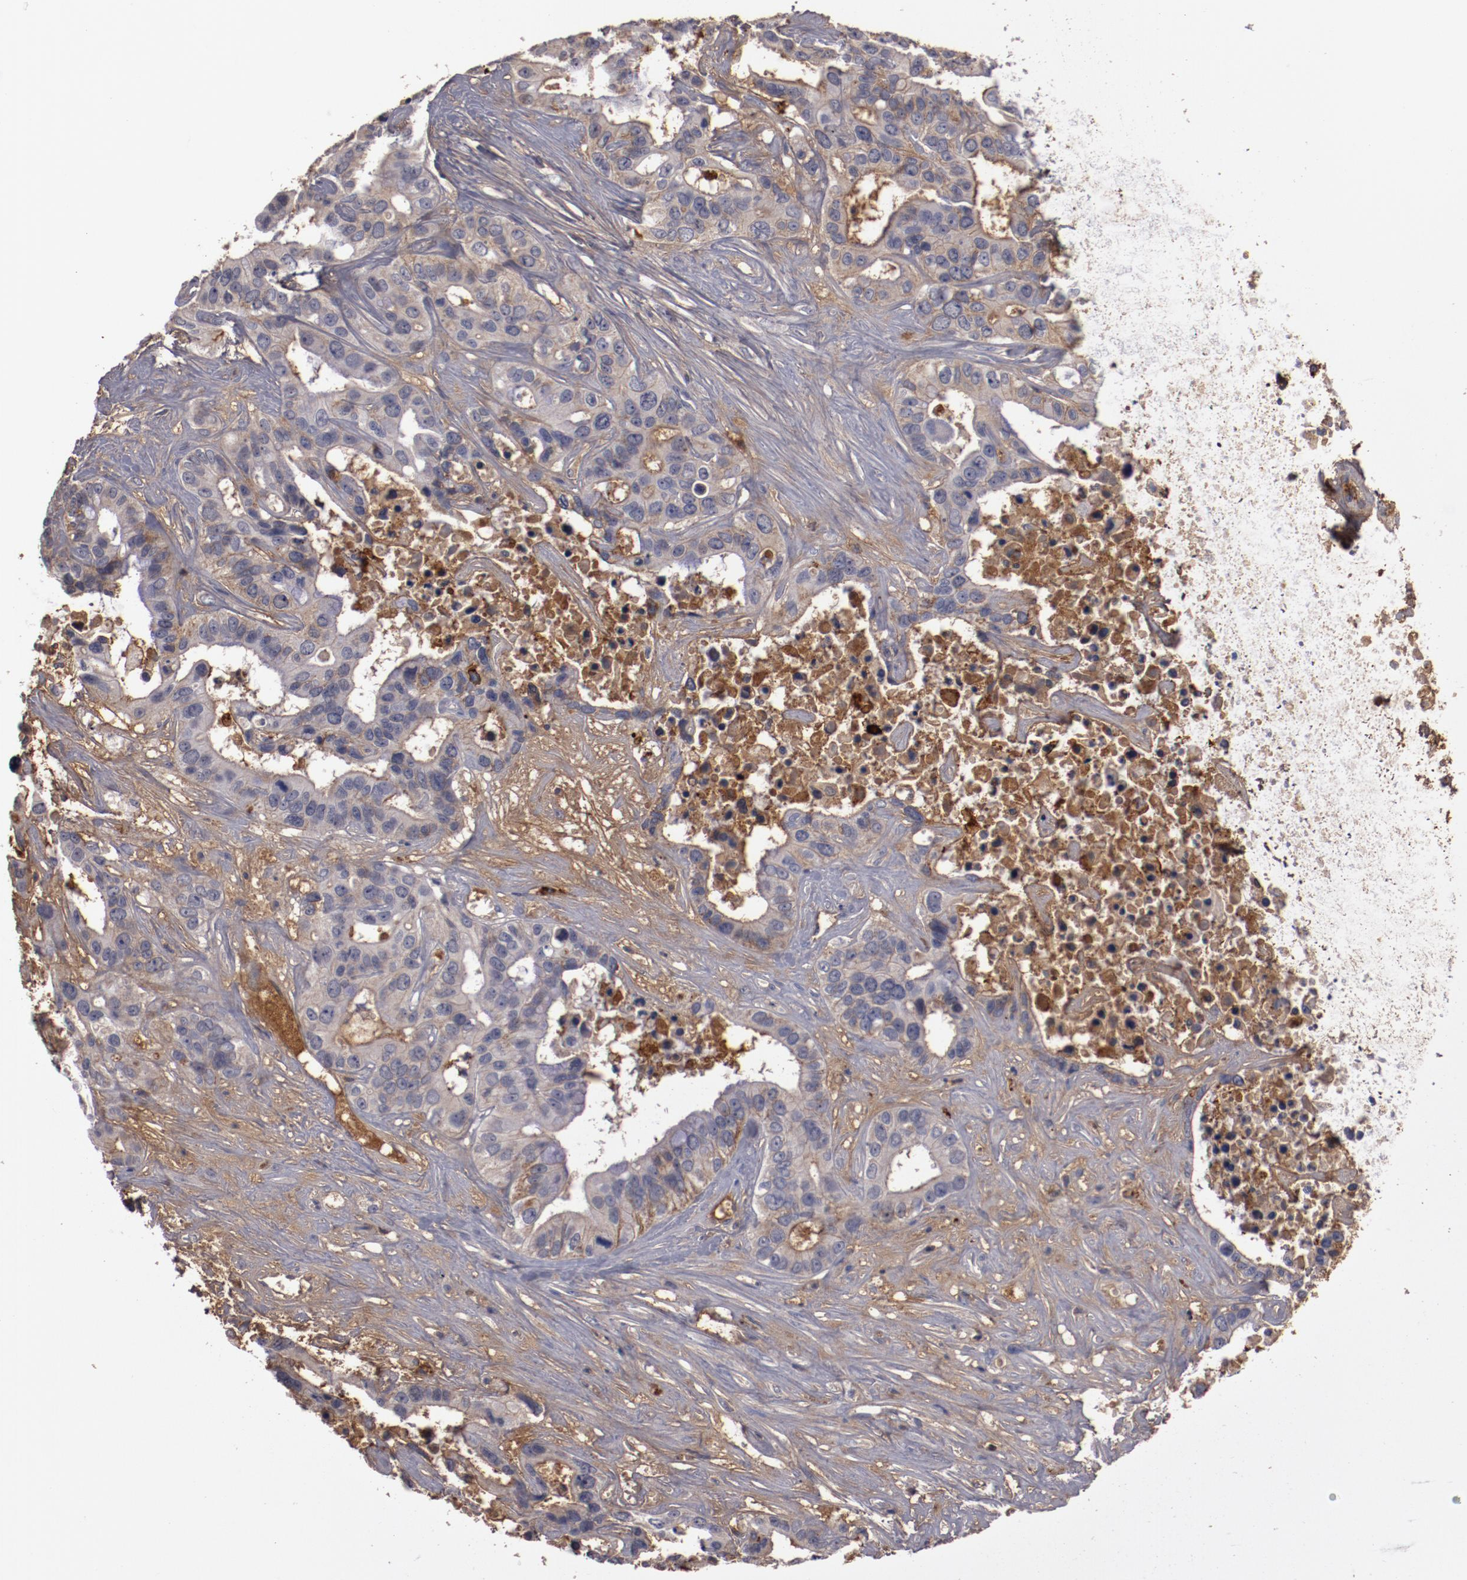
{"staining": {"intensity": "negative", "quantity": "none", "location": "none"}, "tissue": "liver cancer", "cell_type": "Tumor cells", "image_type": "cancer", "snomed": [{"axis": "morphology", "description": "Cholangiocarcinoma"}, {"axis": "topography", "description": "Liver"}], "caption": "Tumor cells show no significant expression in liver cancer (cholangiocarcinoma).", "gene": "MBL2", "patient": {"sex": "female", "age": 65}}